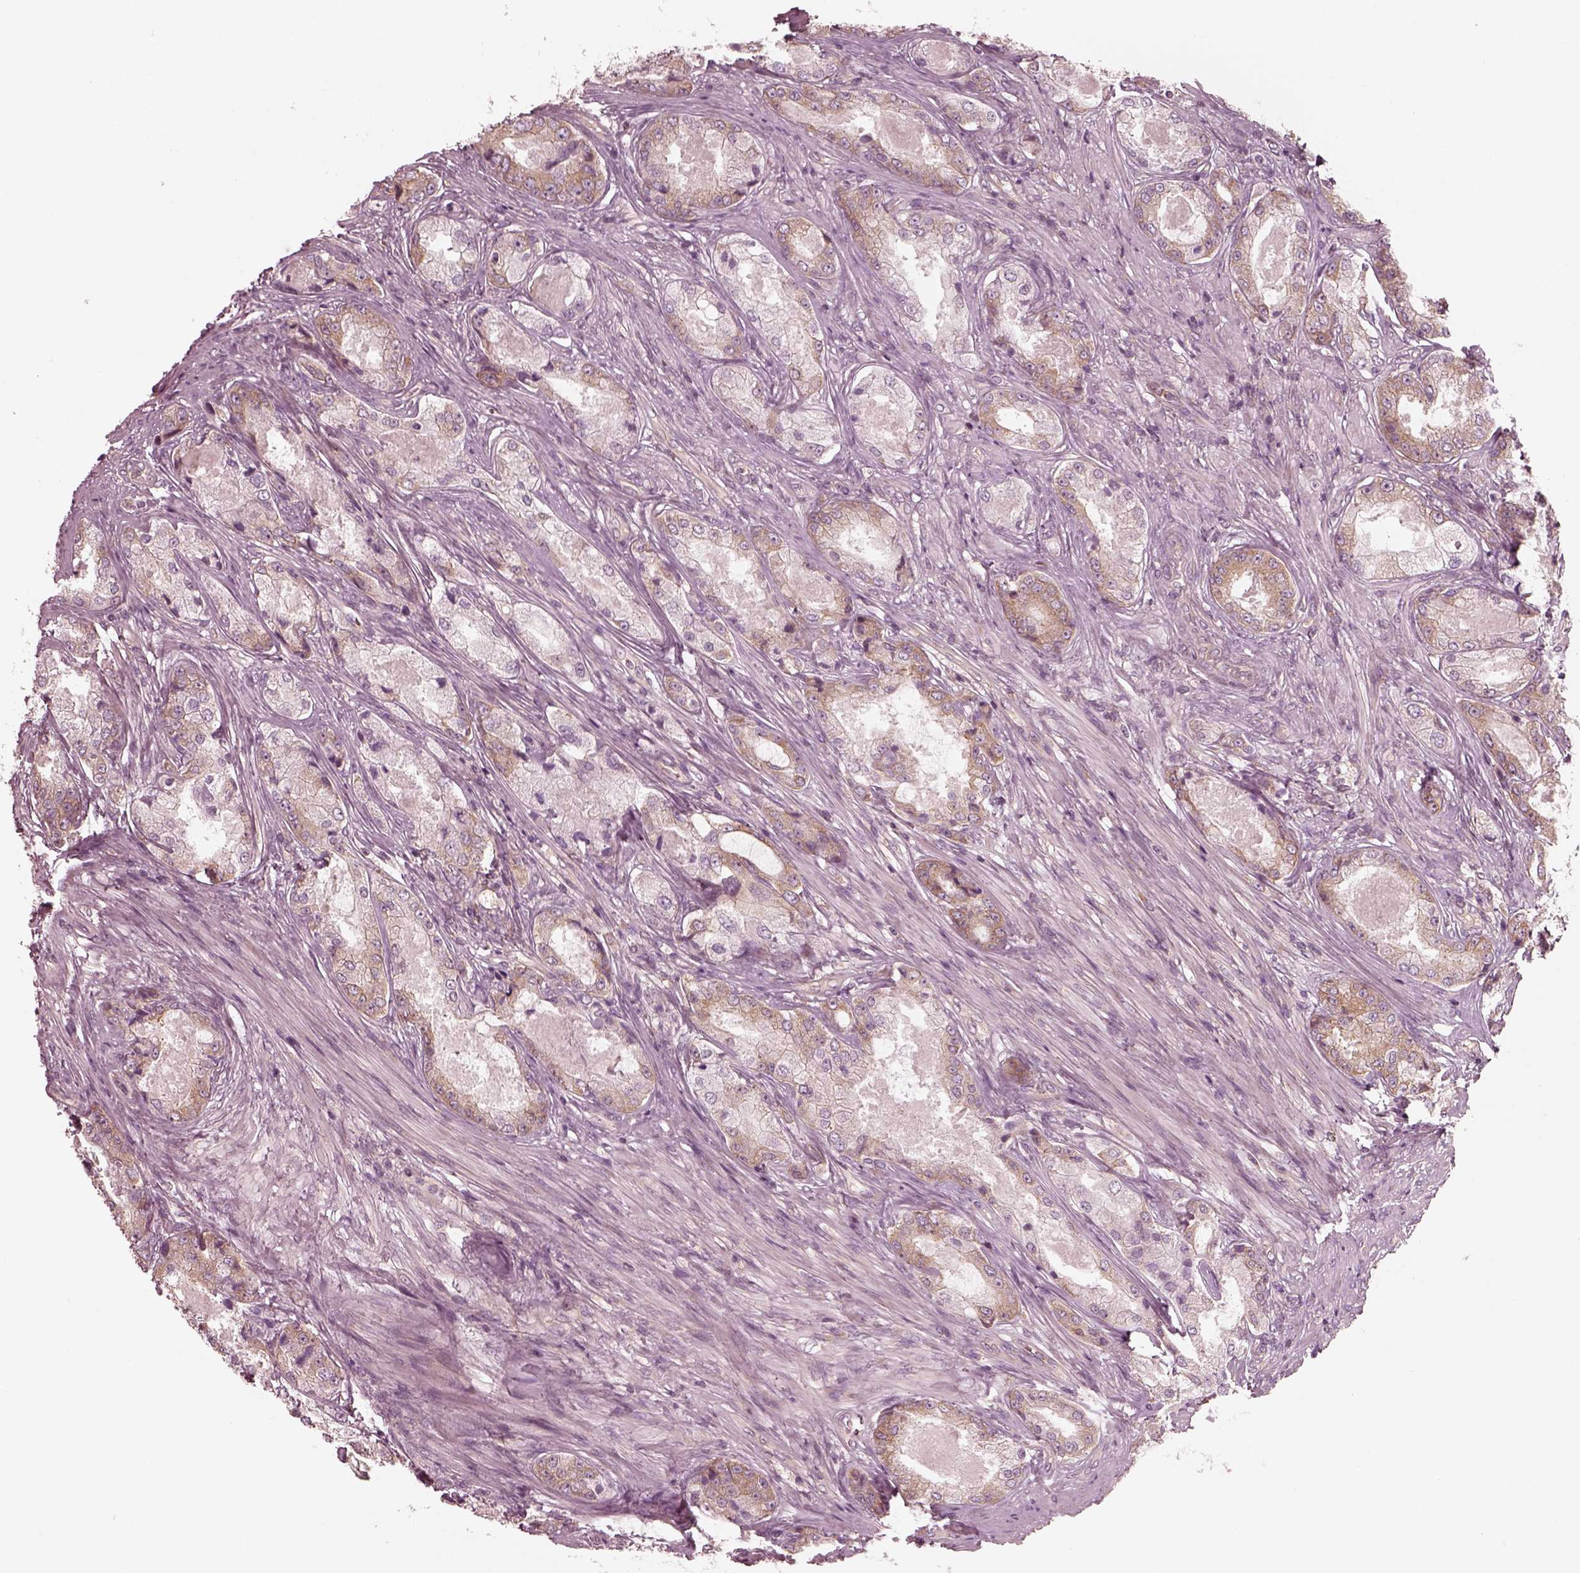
{"staining": {"intensity": "moderate", "quantity": "25%-75%", "location": "cytoplasmic/membranous"}, "tissue": "prostate cancer", "cell_type": "Tumor cells", "image_type": "cancer", "snomed": [{"axis": "morphology", "description": "Adenocarcinoma, Low grade"}, {"axis": "topography", "description": "Prostate"}], "caption": "Prostate adenocarcinoma (low-grade) was stained to show a protein in brown. There is medium levels of moderate cytoplasmic/membranous staining in approximately 25%-75% of tumor cells.", "gene": "CNOT2", "patient": {"sex": "male", "age": 68}}